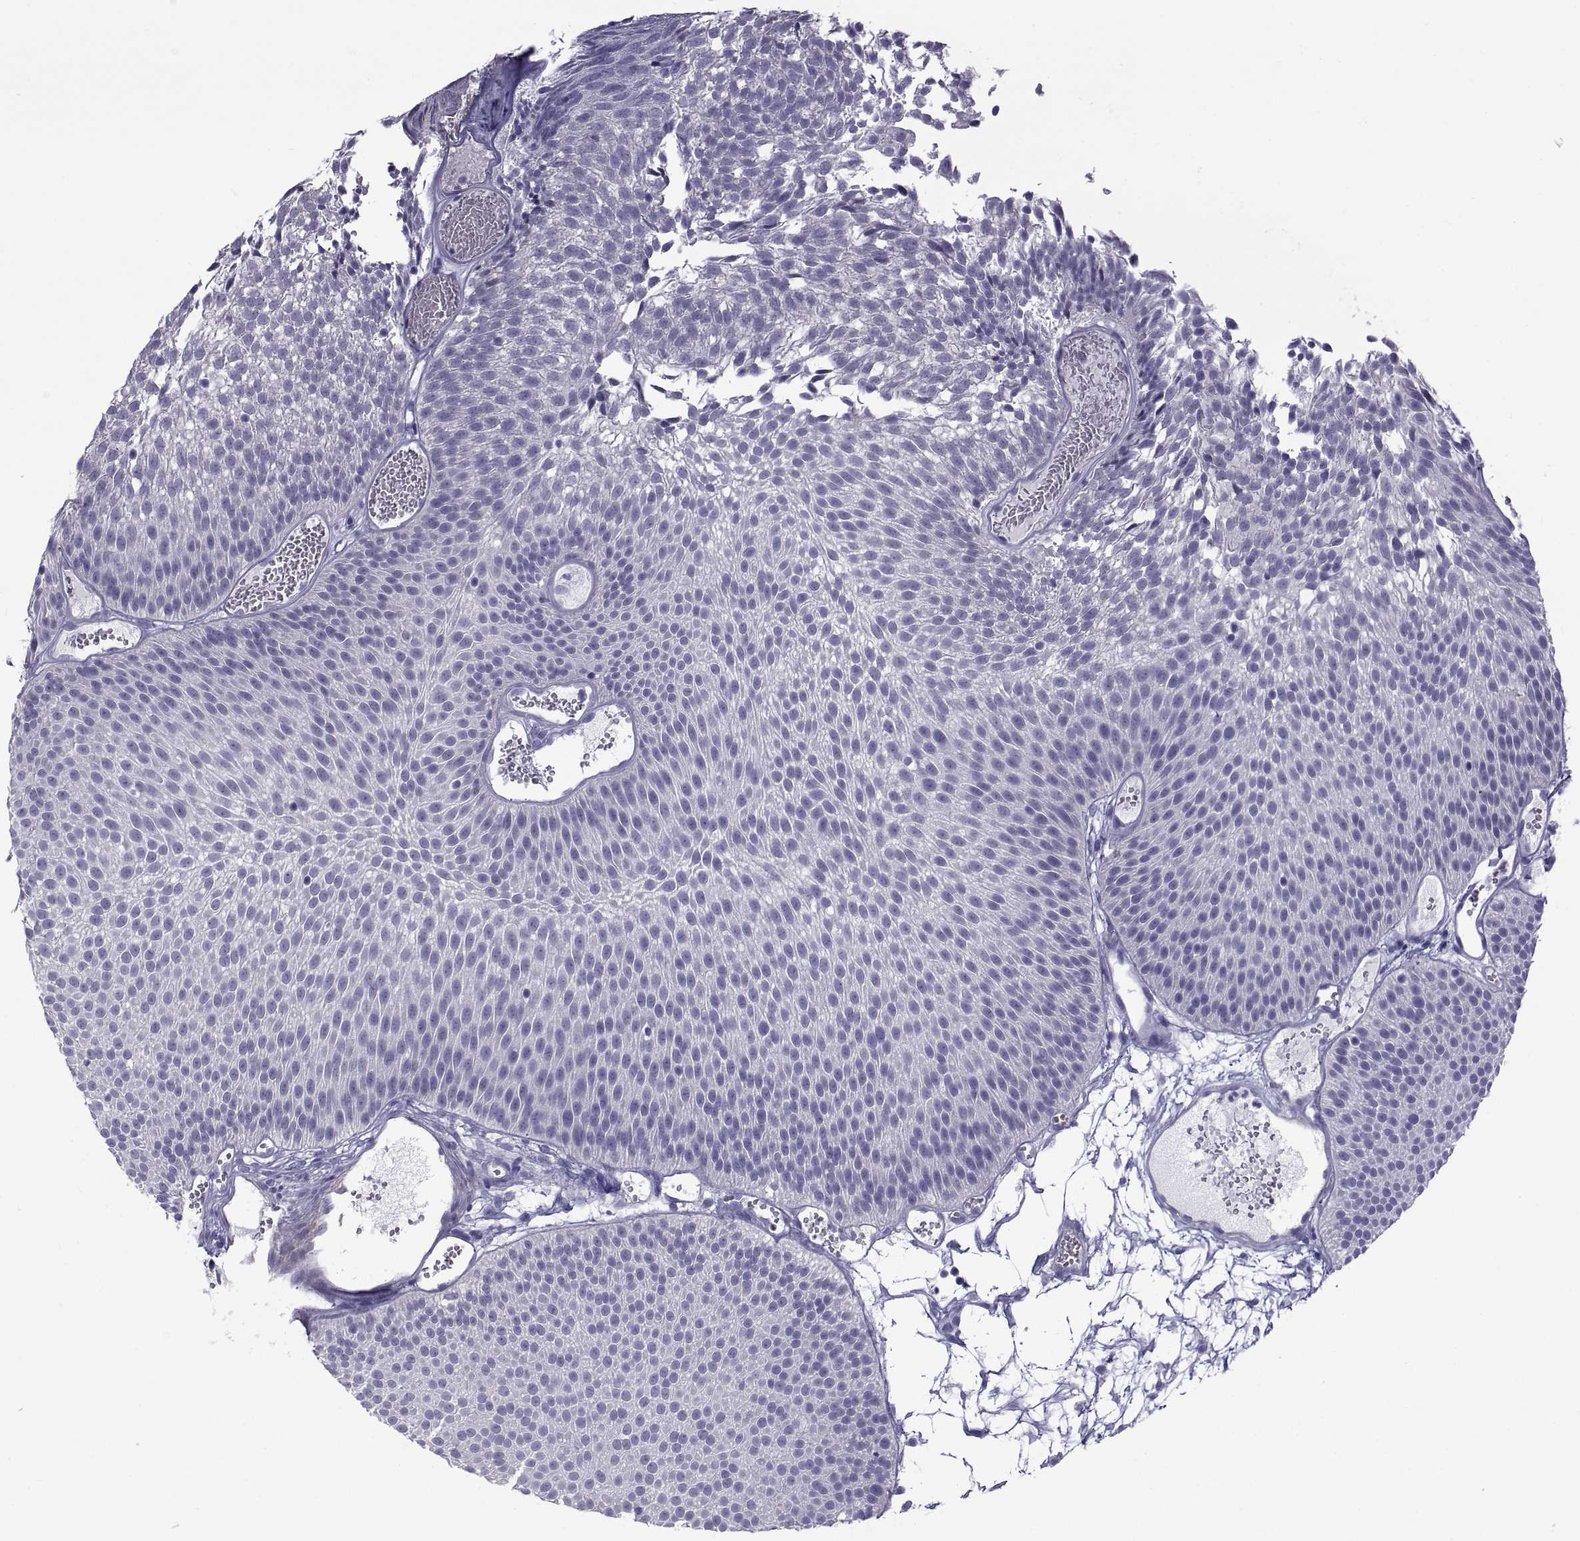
{"staining": {"intensity": "negative", "quantity": "none", "location": "none"}, "tissue": "urothelial cancer", "cell_type": "Tumor cells", "image_type": "cancer", "snomed": [{"axis": "morphology", "description": "Urothelial carcinoma, Low grade"}, {"axis": "topography", "description": "Urinary bladder"}], "caption": "Urothelial cancer was stained to show a protein in brown. There is no significant expression in tumor cells.", "gene": "MAGEB1", "patient": {"sex": "male", "age": 52}}